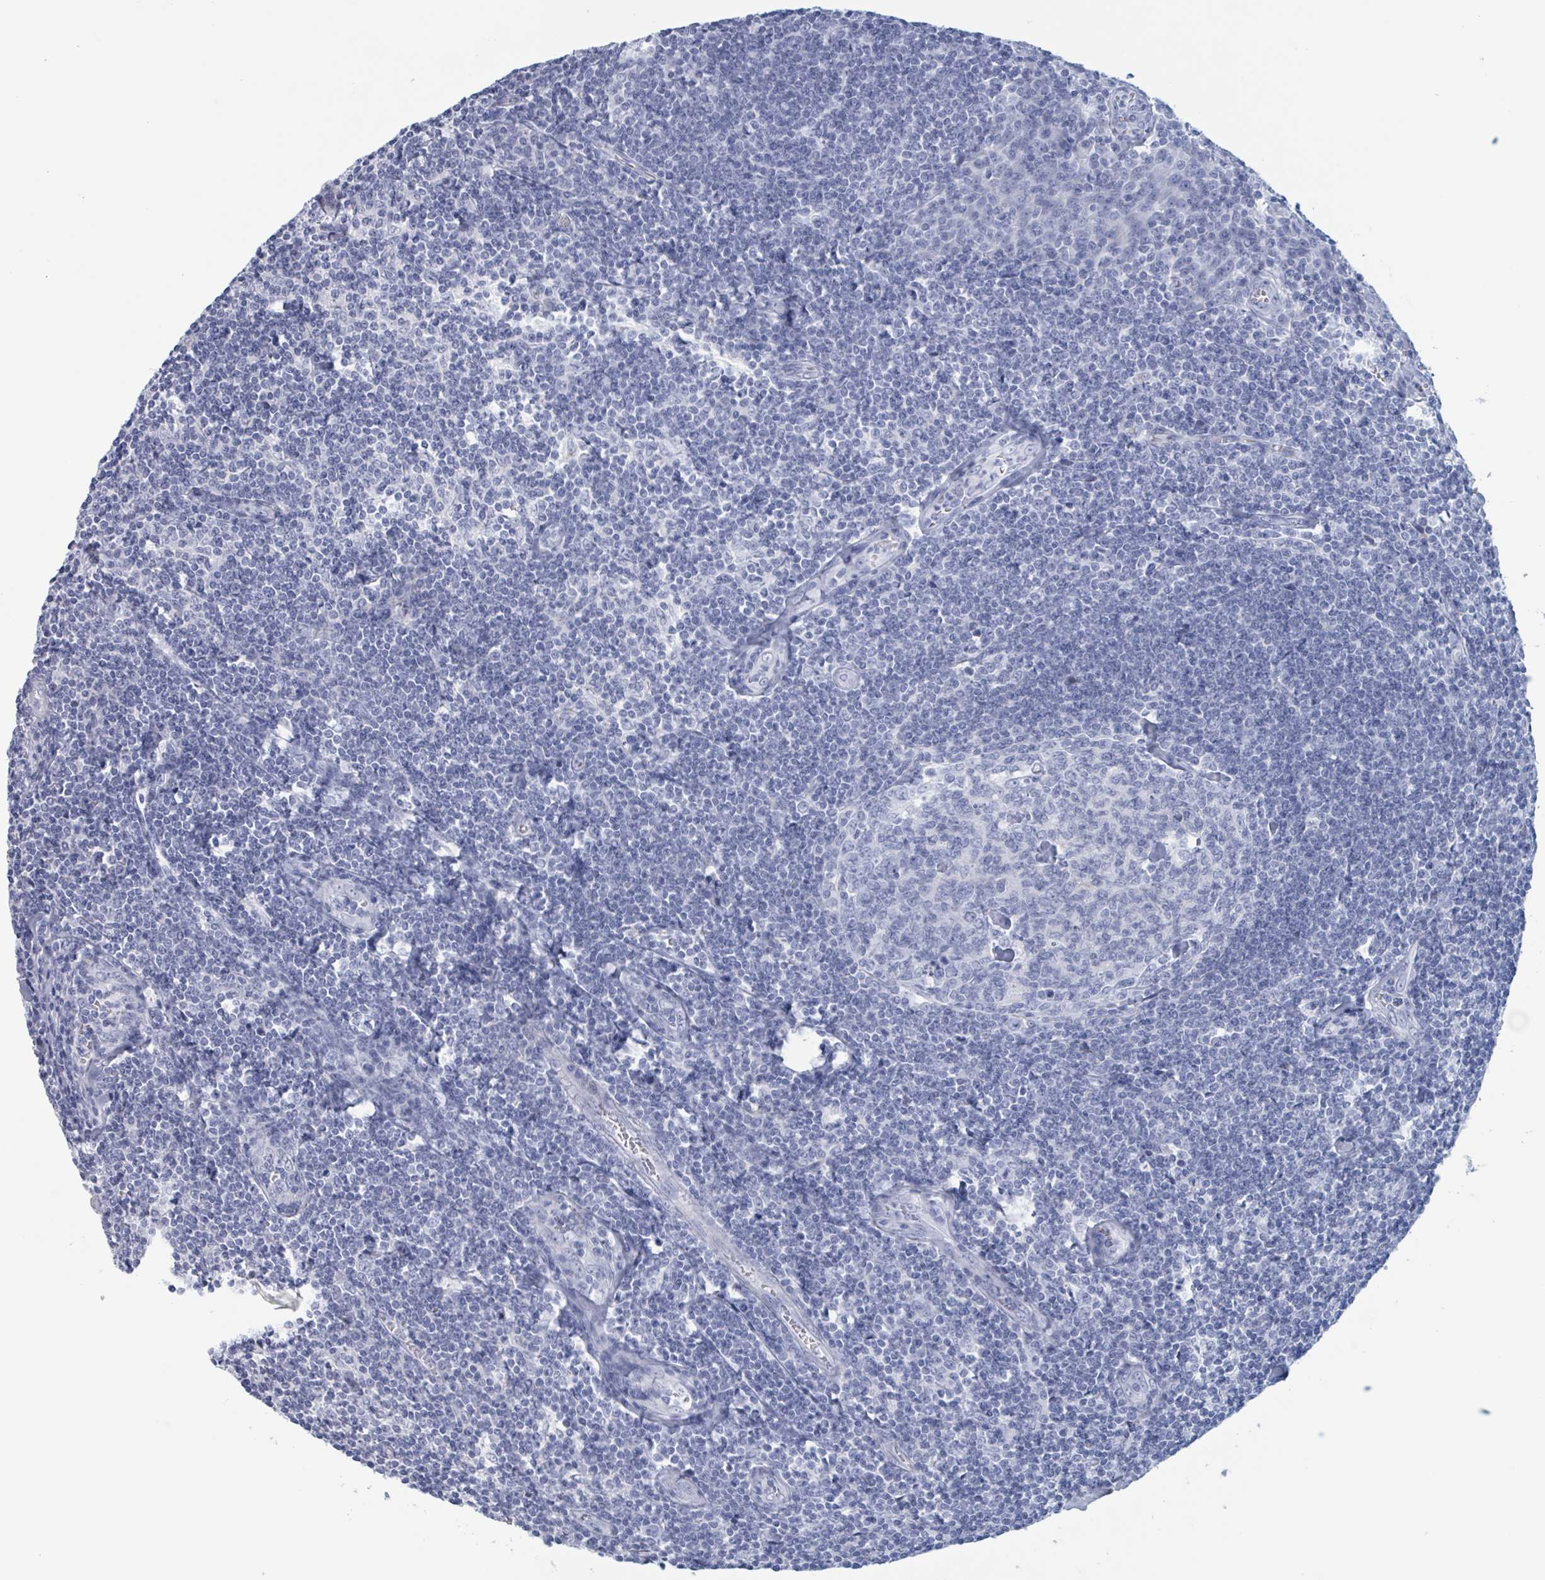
{"staining": {"intensity": "negative", "quantity": "none", "location": "none"}, "tissue": "tonsil", "cell_type": "Germinal center cells", "image_type": "normal", "snomed": [{"axis": "morphology", "description": "Normal tissue, NOS"}, {"axis": "topography", "description": "Tonsil"}], "caption": "DAB (3,3'-diaminobenzidine) immunohistochemical staining of benign tonsil displays no significant positivity in germinal center cells.", "gene": "KLK4", "patient": {"sex": "male", "age": 27}}